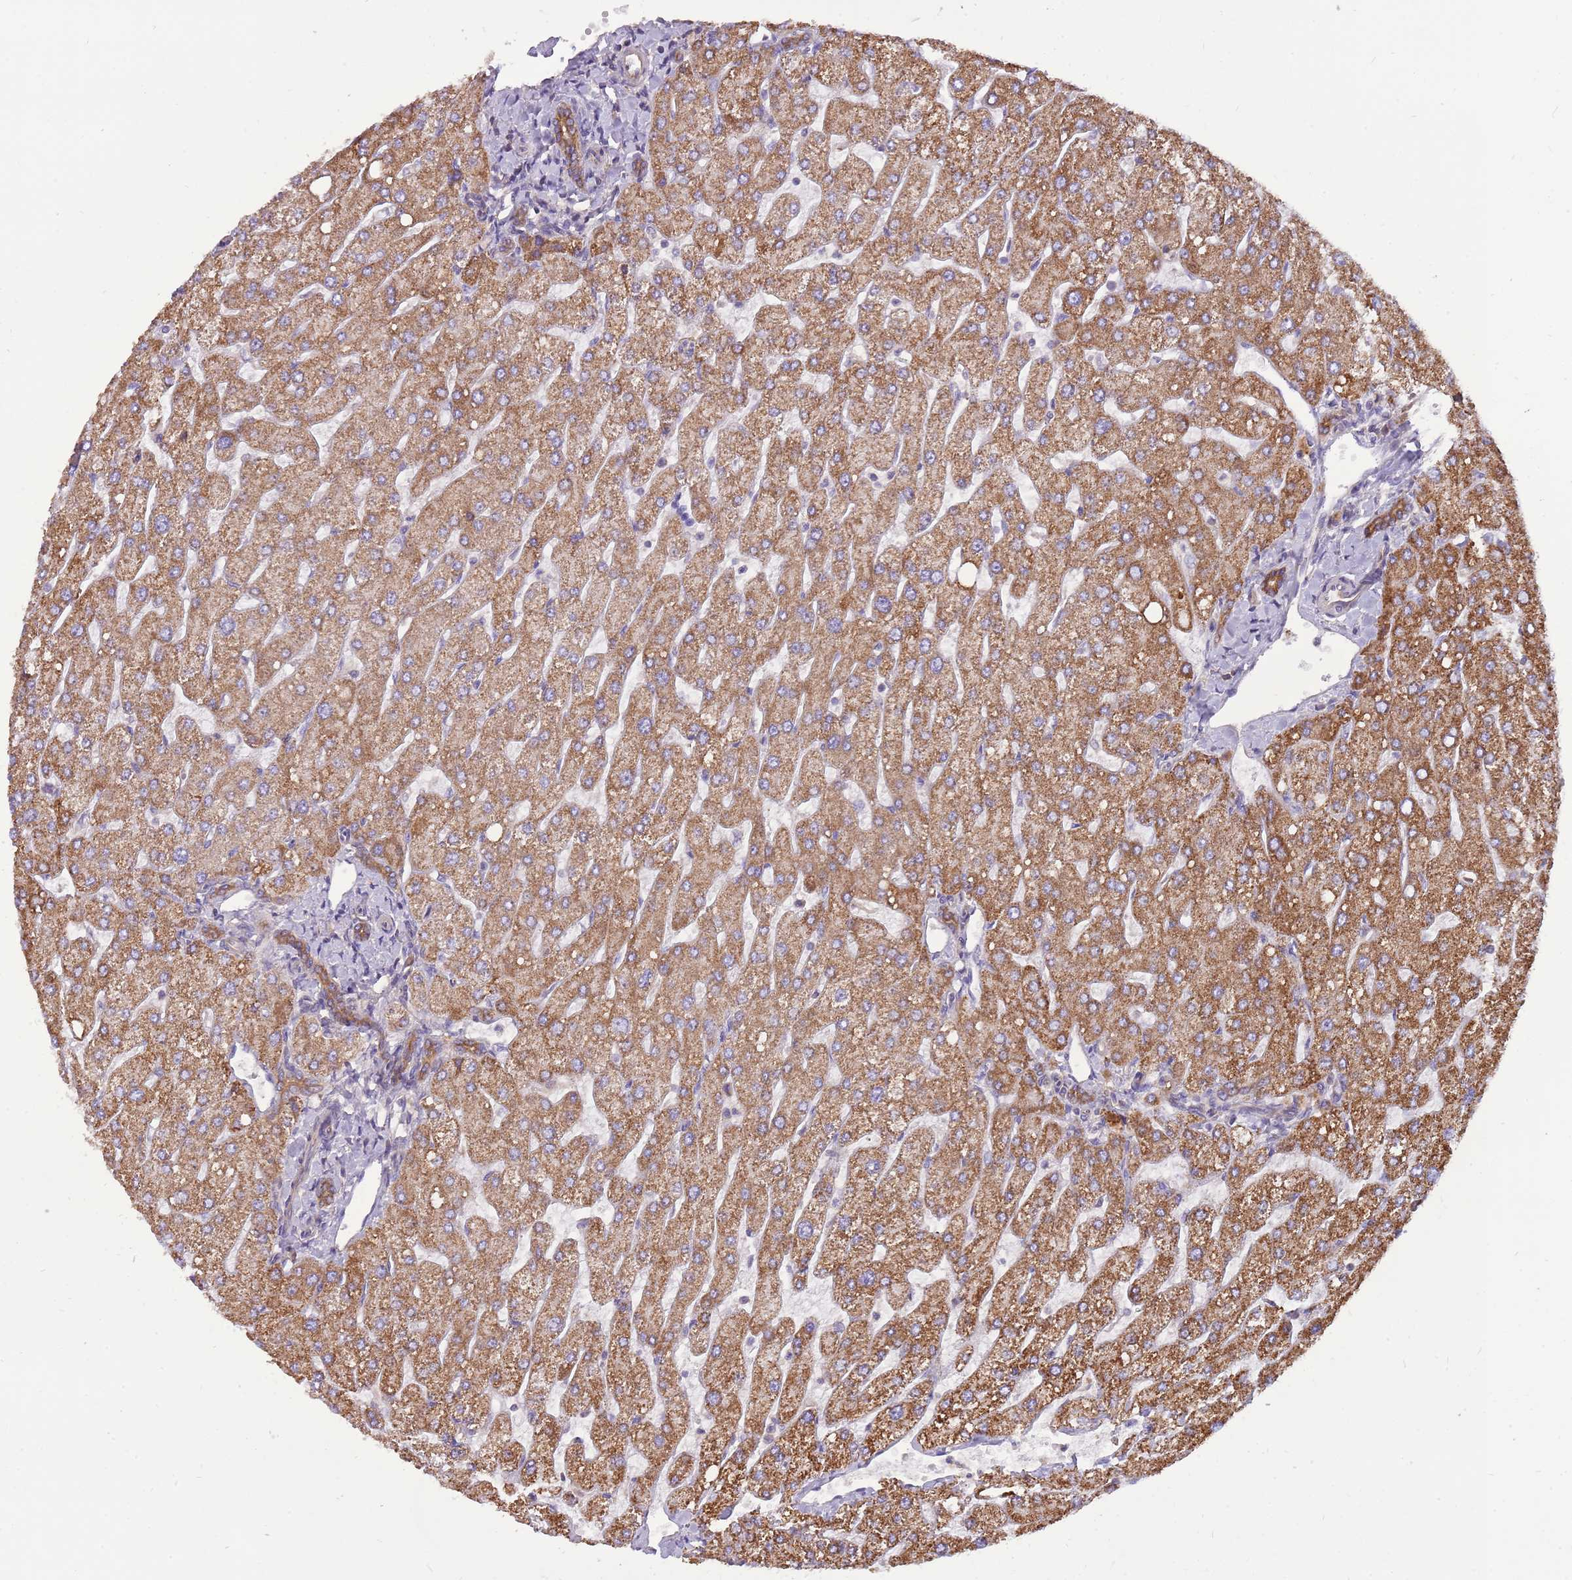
{"staining": {"intensity": "moderate", "quantity": ">75%", "location": "cytoplasmic/membranous"}, "tissue": "liver", "cell_type": "Cholangiocytes", "image_type": "normal", "snomed": [{"axis": "morphology", "description": "Normal tissue, NOS"}, {"axis": "topography", "description": "Liver"}], "caption": "A micrograph of liver stained for a protein exhibits moderate cytoplasmic/membranous brown staining in cholangiocytes. The protein of interest is stained brown, and the nuclei are stained in blue (DAB IHC with brightfield microscopy, high magnification).", "gene": "WASHC4", "patient": {"sex": "male", "age": 55}}